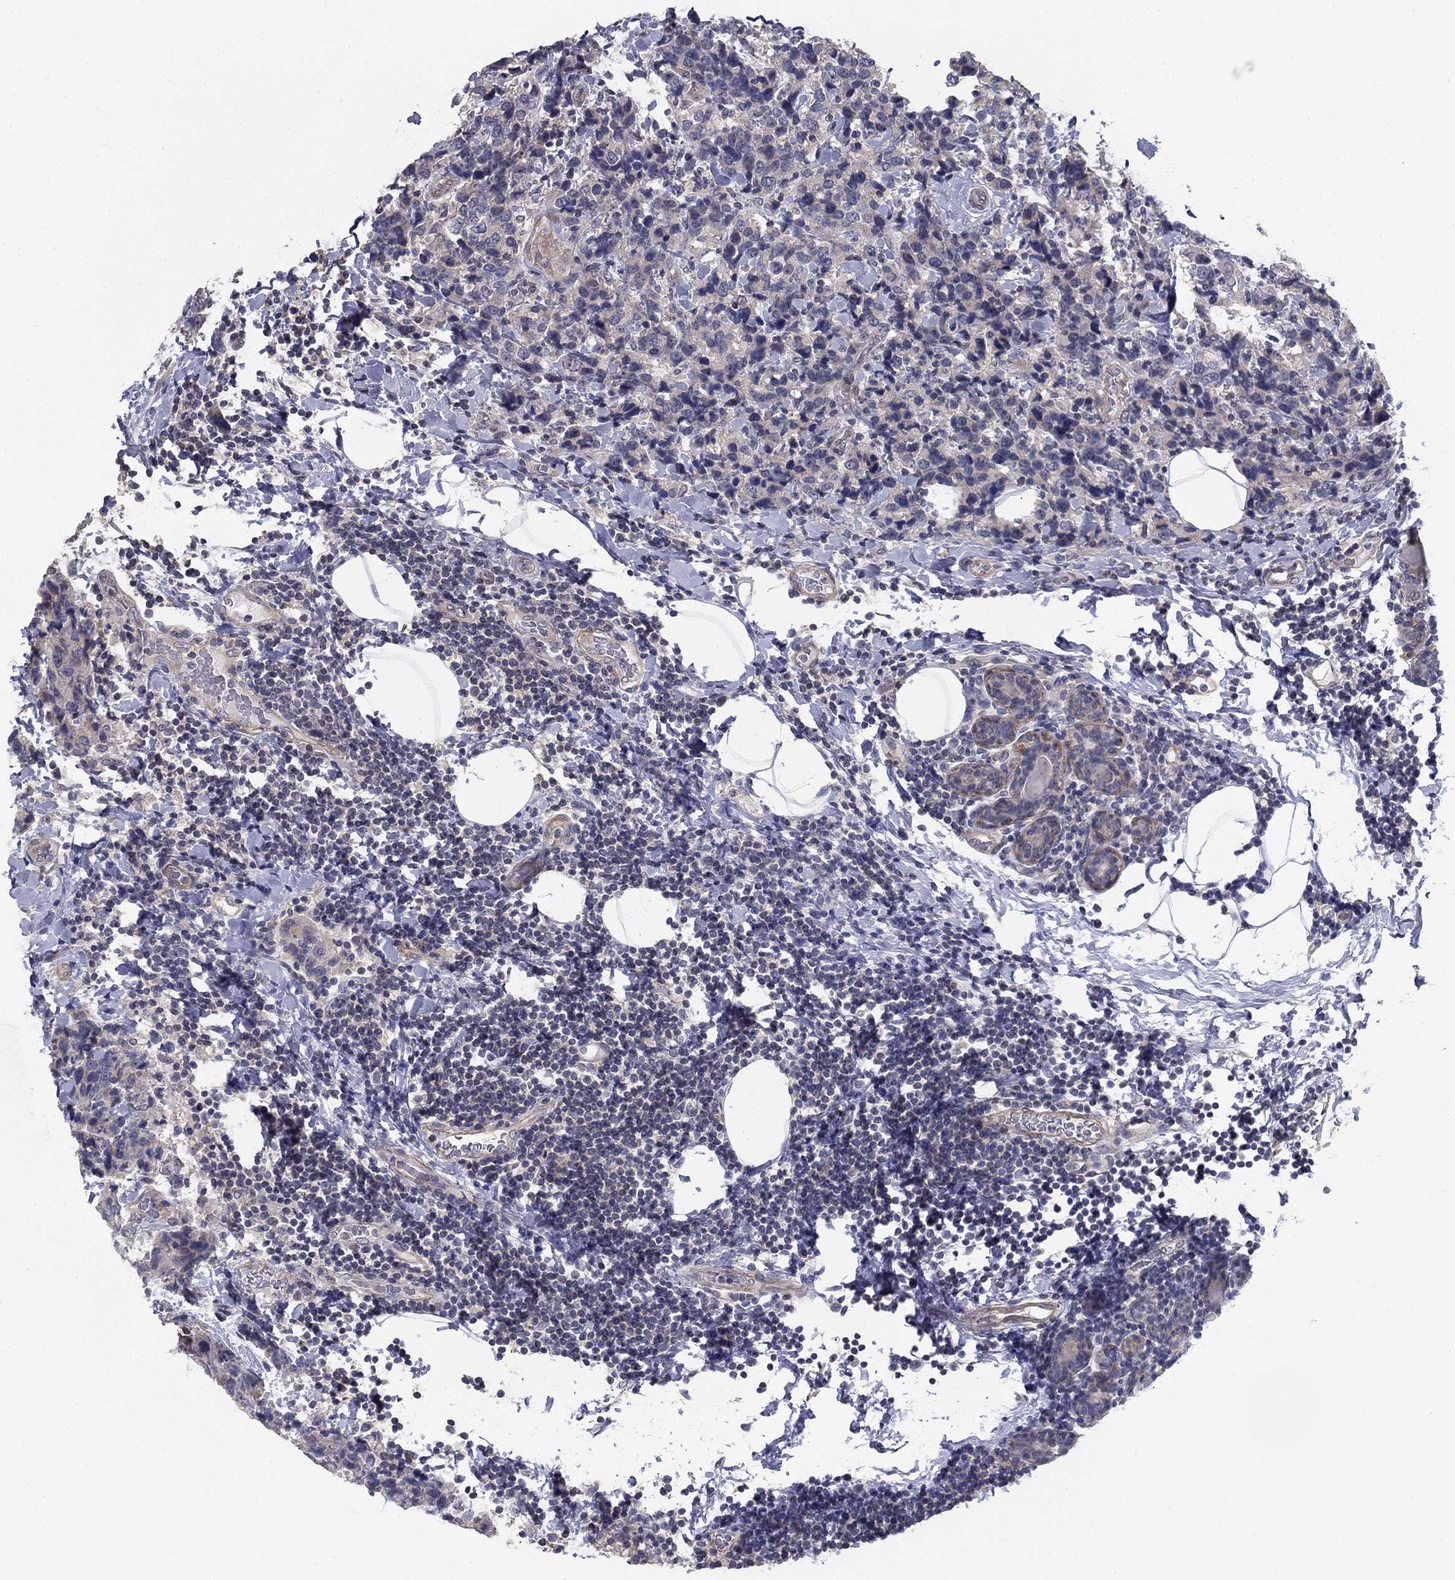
{"staining": {"intensity": "negative", "quantity": "none", "location": "none"}, "tissue": "breast cancer", "cell_type": "Tumor cells", "image_type": "cancer", "snomed": [{"axis": "morphology", "description": "Lobular carcinoma"}, {"axis": "topography", "description": "Breast"}], "caption": "Tumor cells are negative for brown protein staining in breast lobular carcinoma.", "gene": "GRK7", "patient": {"sex": "female", "age": 59}}